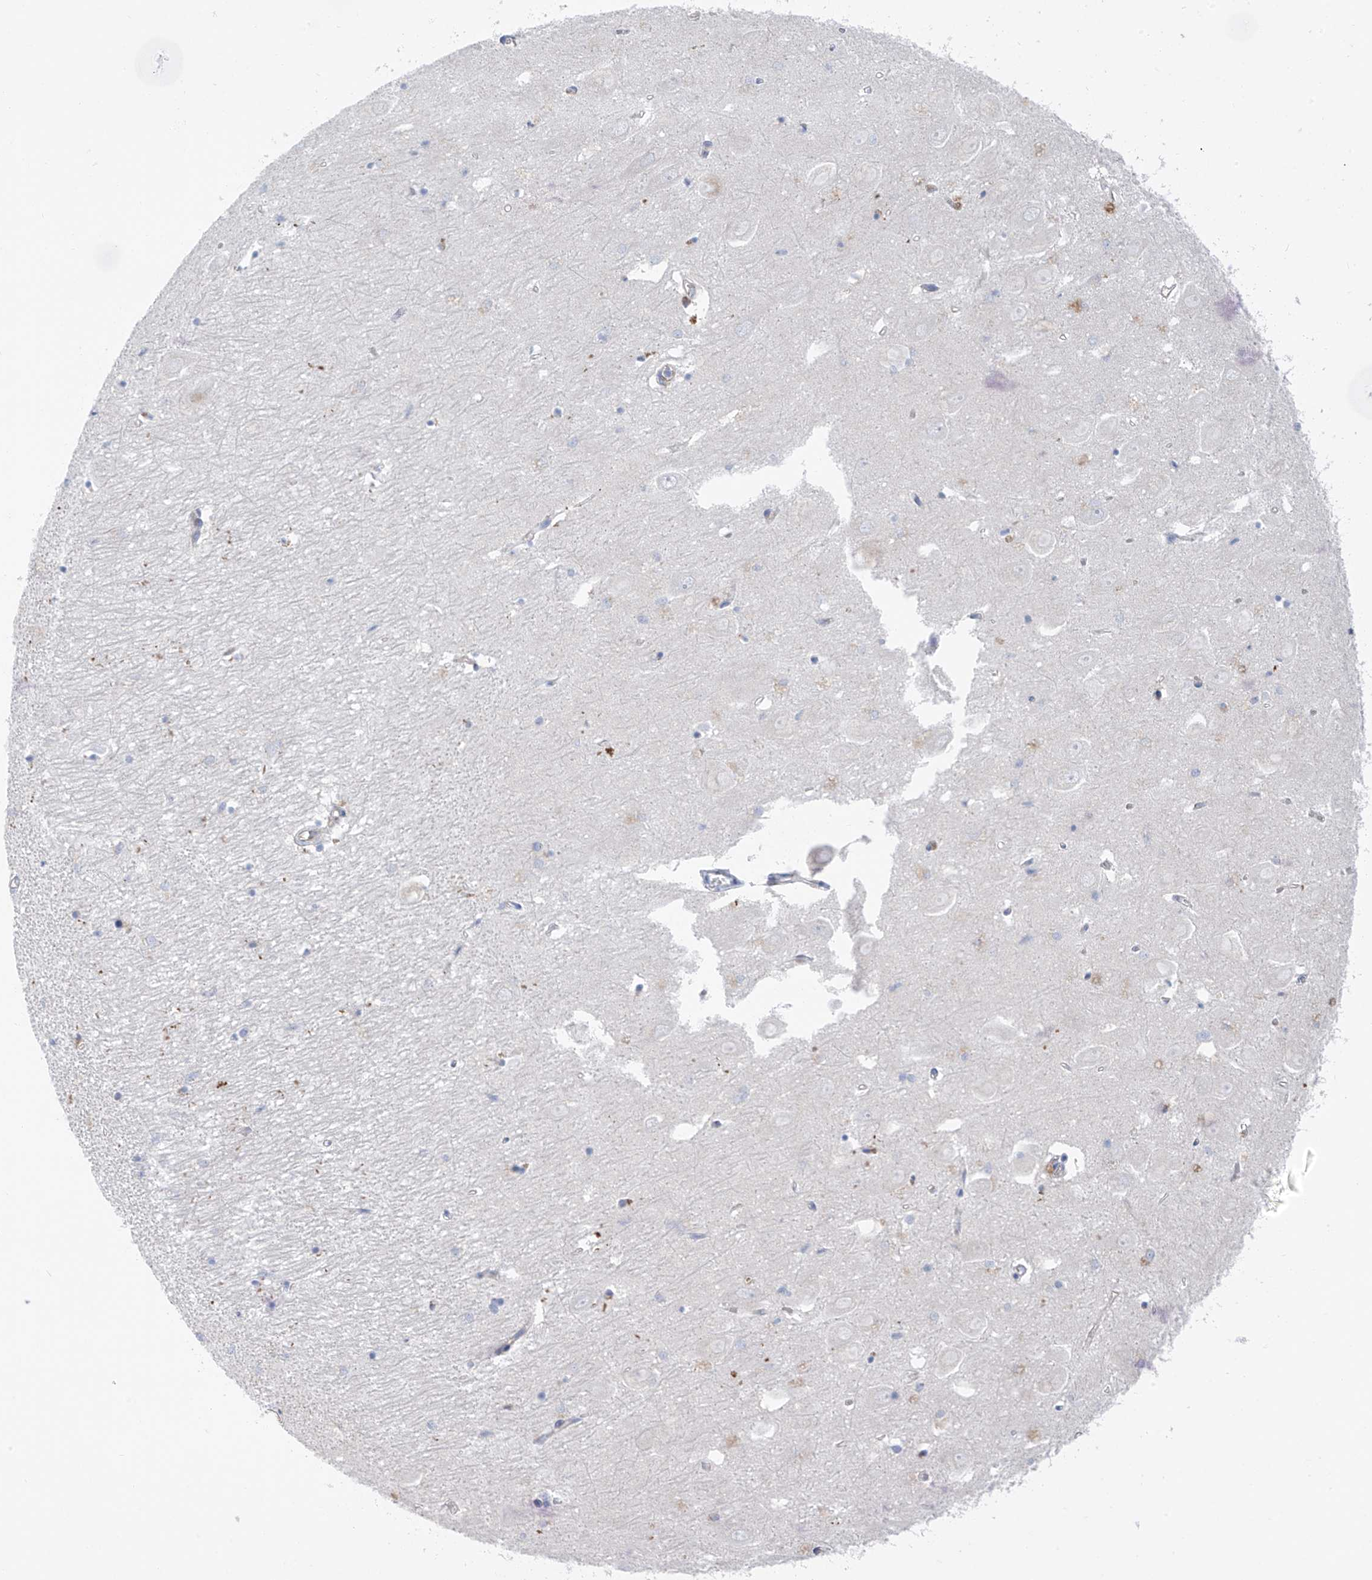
{"staining": {"intensity": "negative", "quantity": "none", "location": "none"}, "tissue": "hippocampus", "cell_type": "Glial cells", "image_type": "normal", "snomed": [{"axis": "morphology", "description": "Normal tissue, NOS"}, {"axis": "topography", "description": "Hippocampus"}], "caption": "Glial cells are negative for protein expression in unremarkable human hippocampus. (Stains: DAB IHC with hematoxylin counter stain, Microscopy: brightfield microscopy at high magnification).", "gene": "ITGA9", "patient": {"sex": "female", "age": 64}}